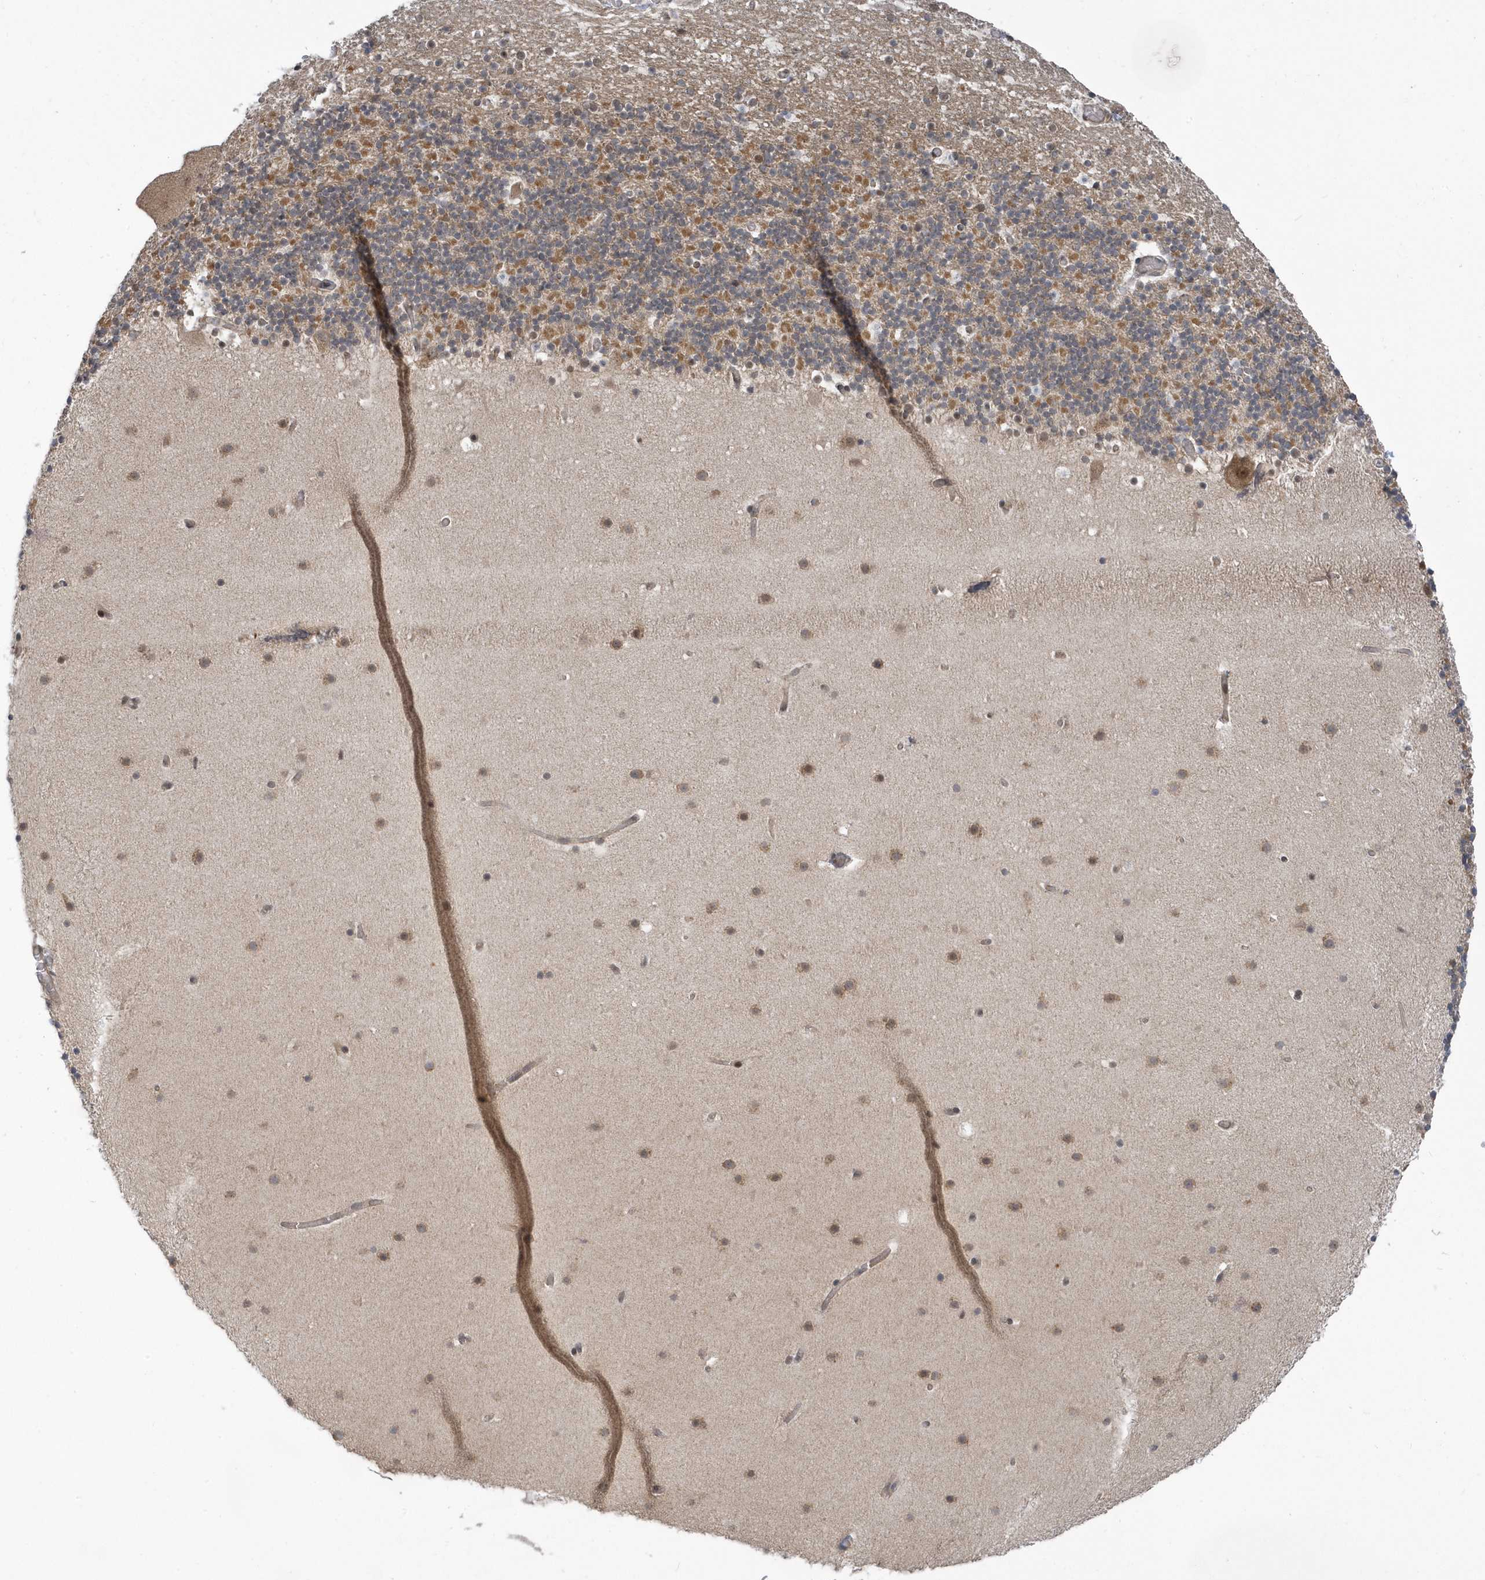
{"staining": {"intensity": "moderate", "quantity": "25%-75%", "location": "cytoplasmic/membranous"}, "tissue": "cerebellum", "cell_type": "Cells in granular layer", "image_type": "normal", "snomed": [{"axis": "morphology", "description": "Normal tissue, NOS"}, {"axis": "topography", "description": "Cerebellum"}], "caption": "Cerebellum stained with IHC exhibits moderate cytoplasmic/membranous staining in about 25%-75% of cells in granular layer. Nuclei are stained in blue.", "gene": "USP53", "patient": {"sex": "male", "age": 57}}